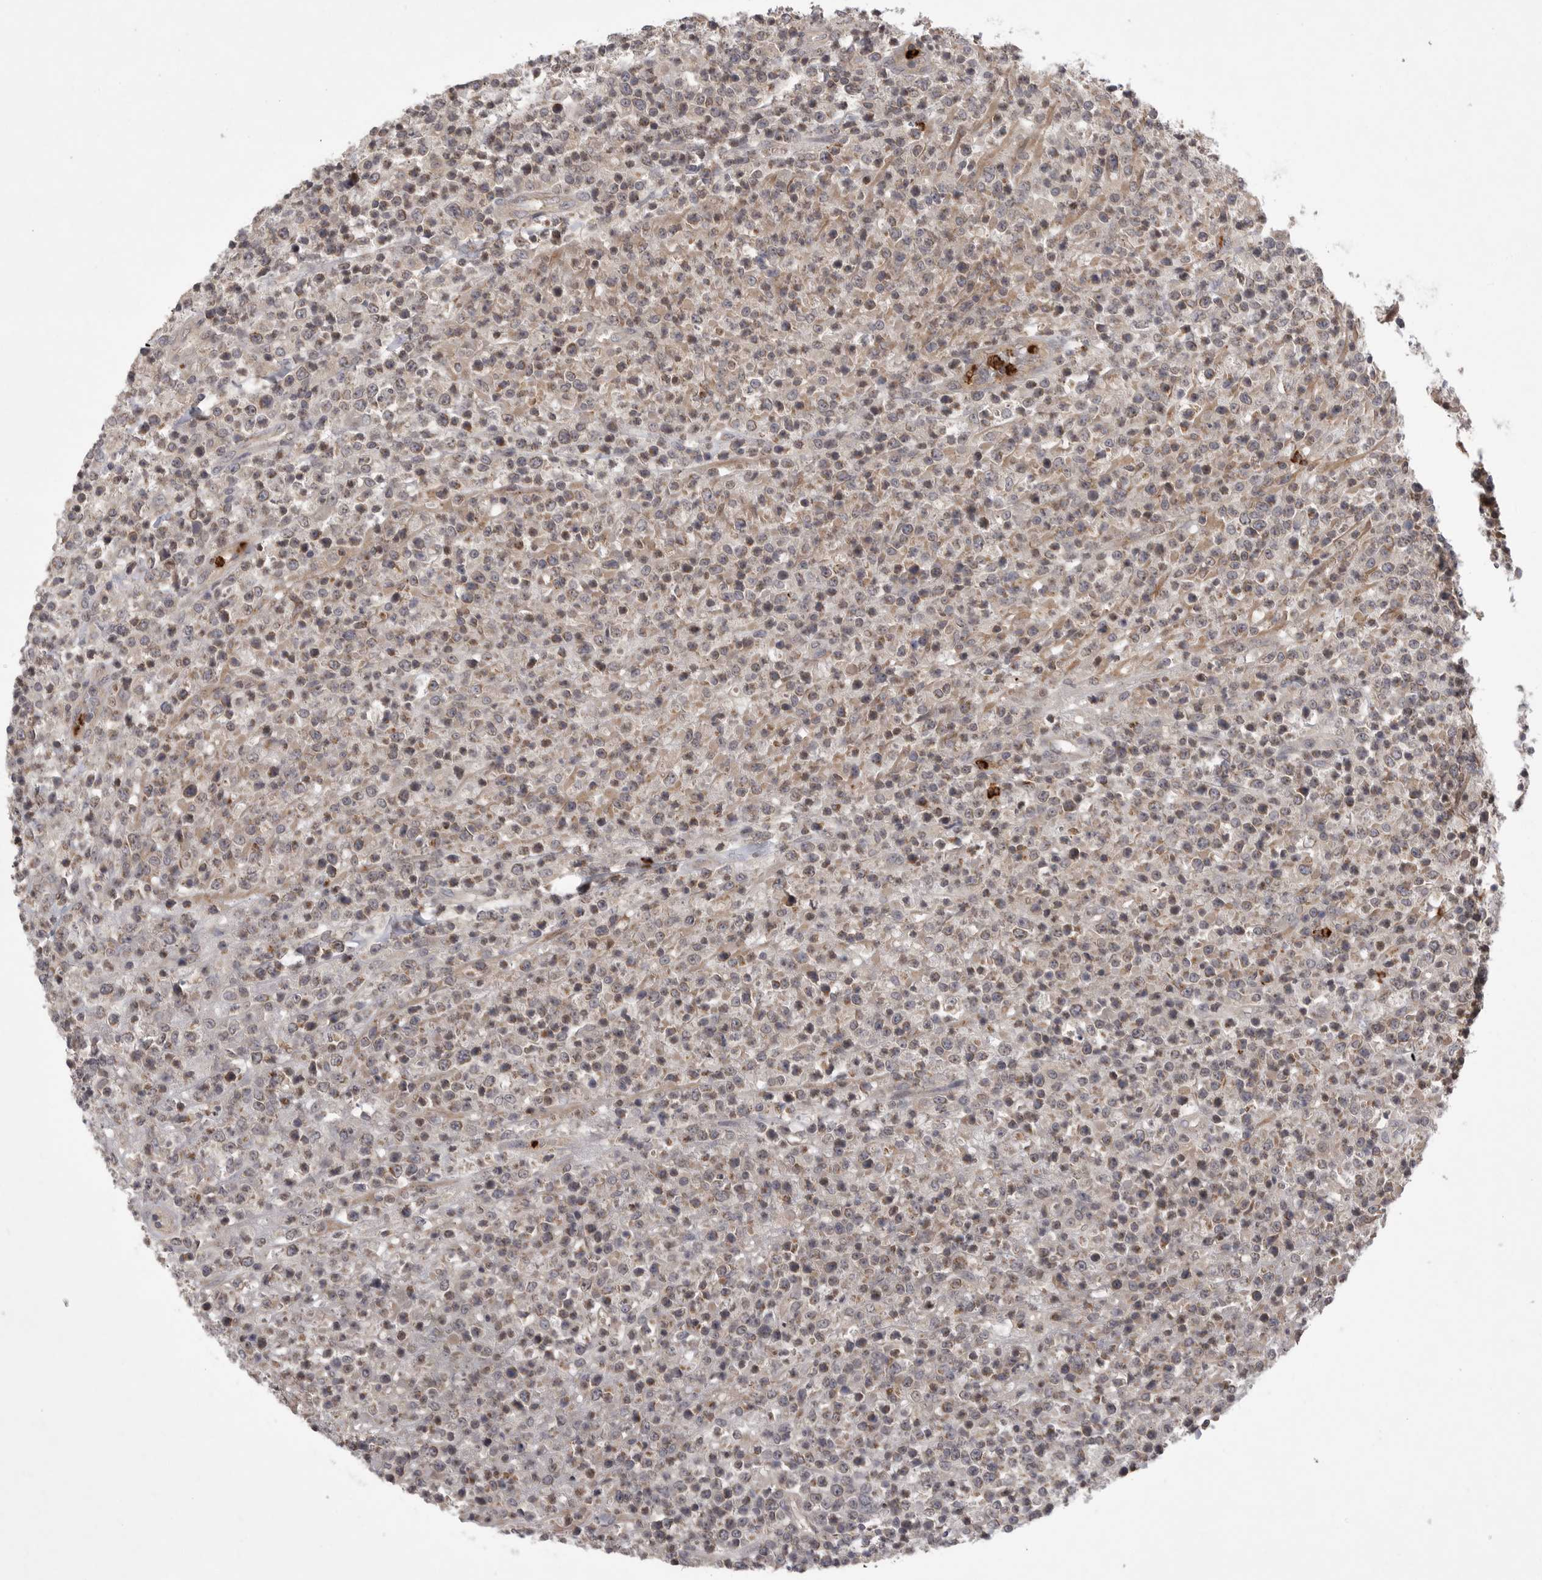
{"staining": {"intensity": "weak", "quantity": "<25%", "location": "cytoplasmic/membranous"}, "tissue": "lymphoma", "cell_type": "Tumor cells", "image_type": "cancer", "snomed": [{"axis": "morphology", "description": "Malignant lymphoma, non-Hodgkin's type, High grade"}, {"axis": "topography", "description": "Colon"}], "caption": "High-grade malignant lymphoma, non-Hodgkin's type was stained to show a protein in brown. There is no significant positivity in tumor cells.", "gene": "UBE3D", "patient": {"sex": "female", "age": 53}}